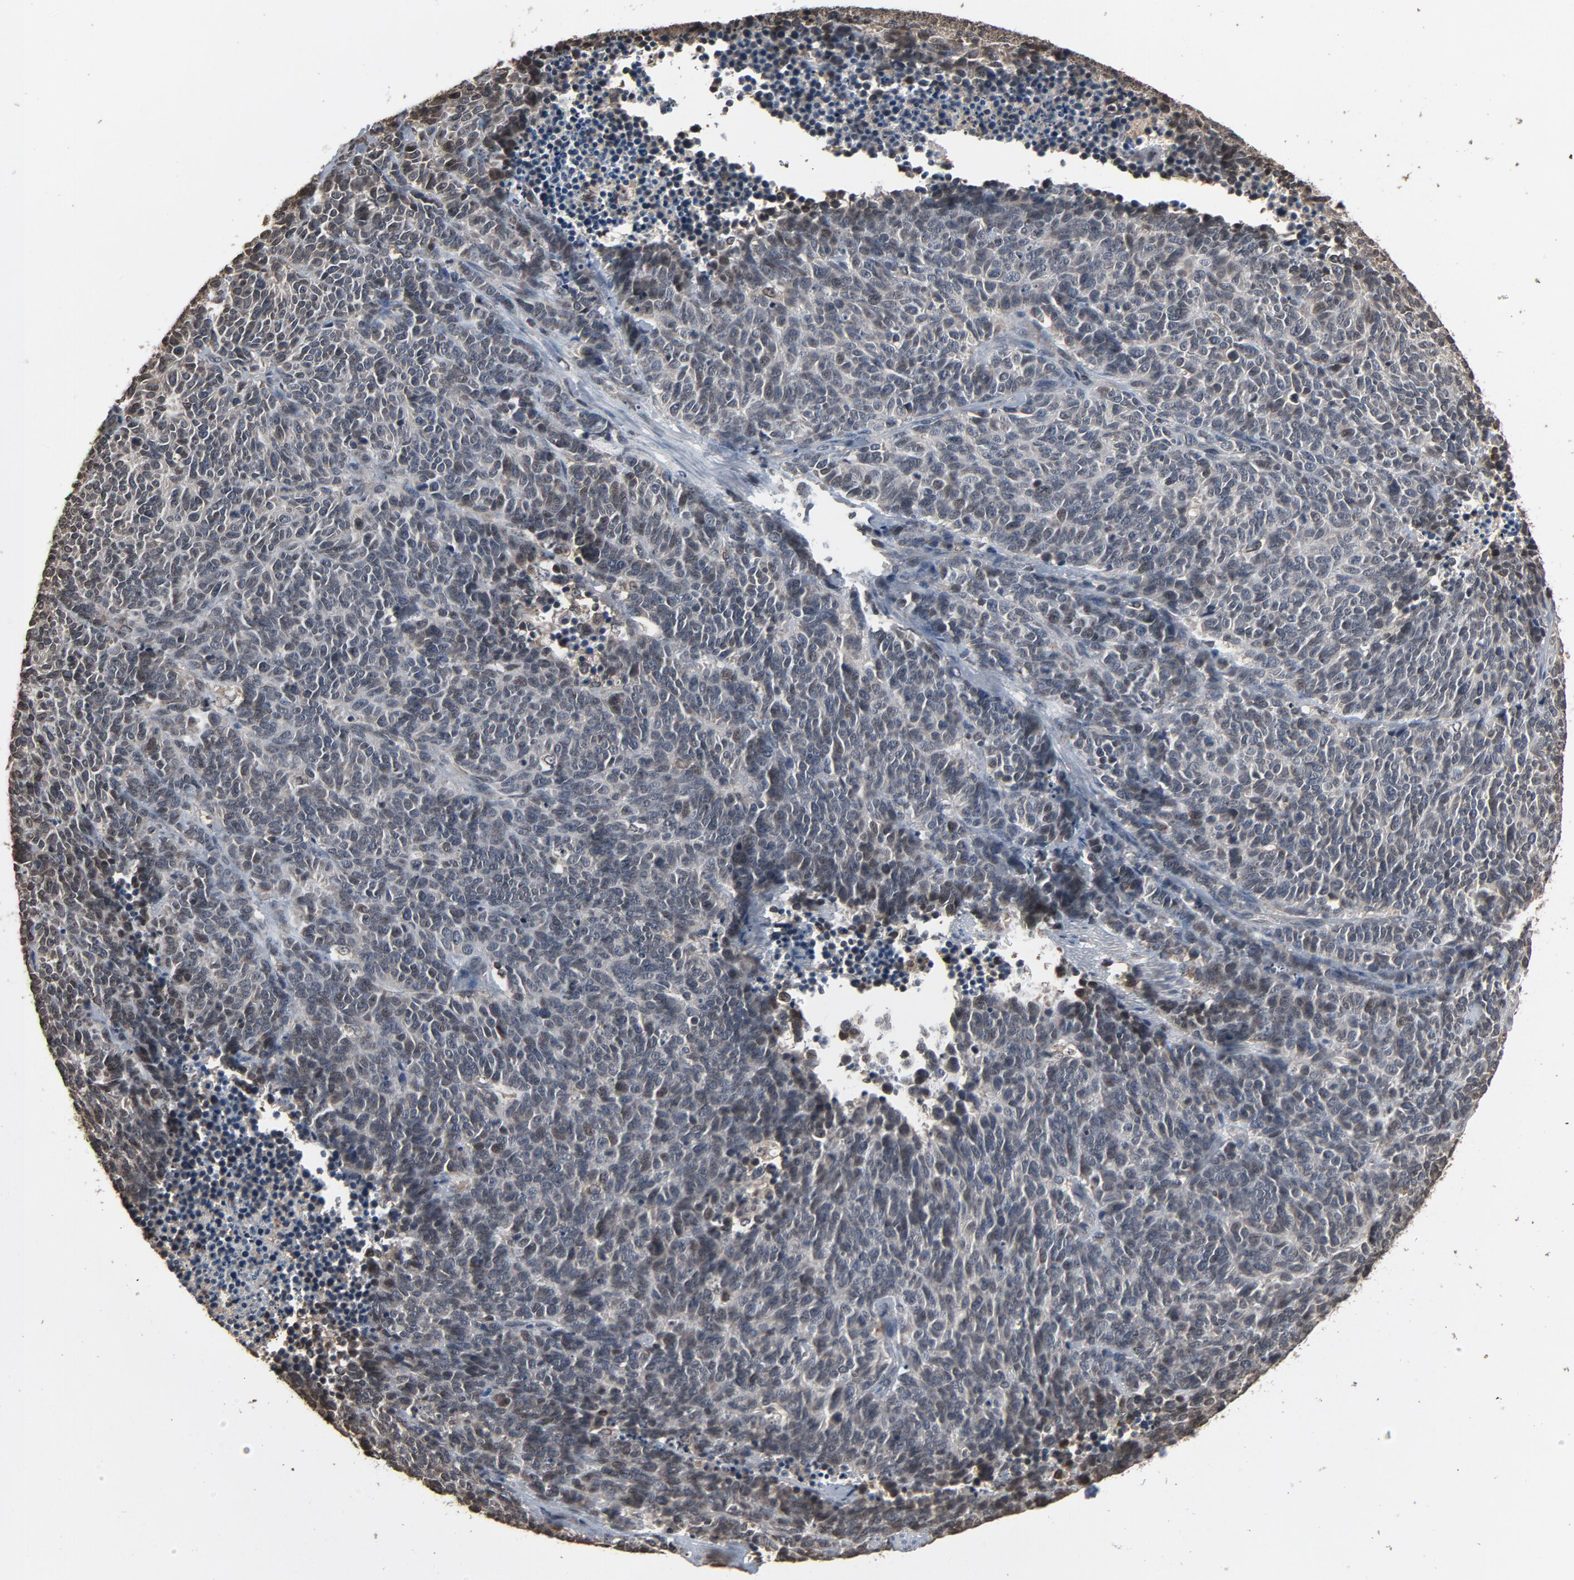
{"staining": {"intensity": "negative", "quantity": "none", "location": "none"}, "tissue": "lung cancer", "cell_type": "Tumor cells", "image_type": "cancer", "snomed": [{"axis": "morphology", "description": "Neoplasm, malignant, NOS"}, {"axis": "topography", "description": "Lung"}], "caption": "Protein analysis of lung cancer reveals no significant positivity in tumor cells.", "gene": "UBE2D1", "patient": {"sex": "female", "age": 58}}